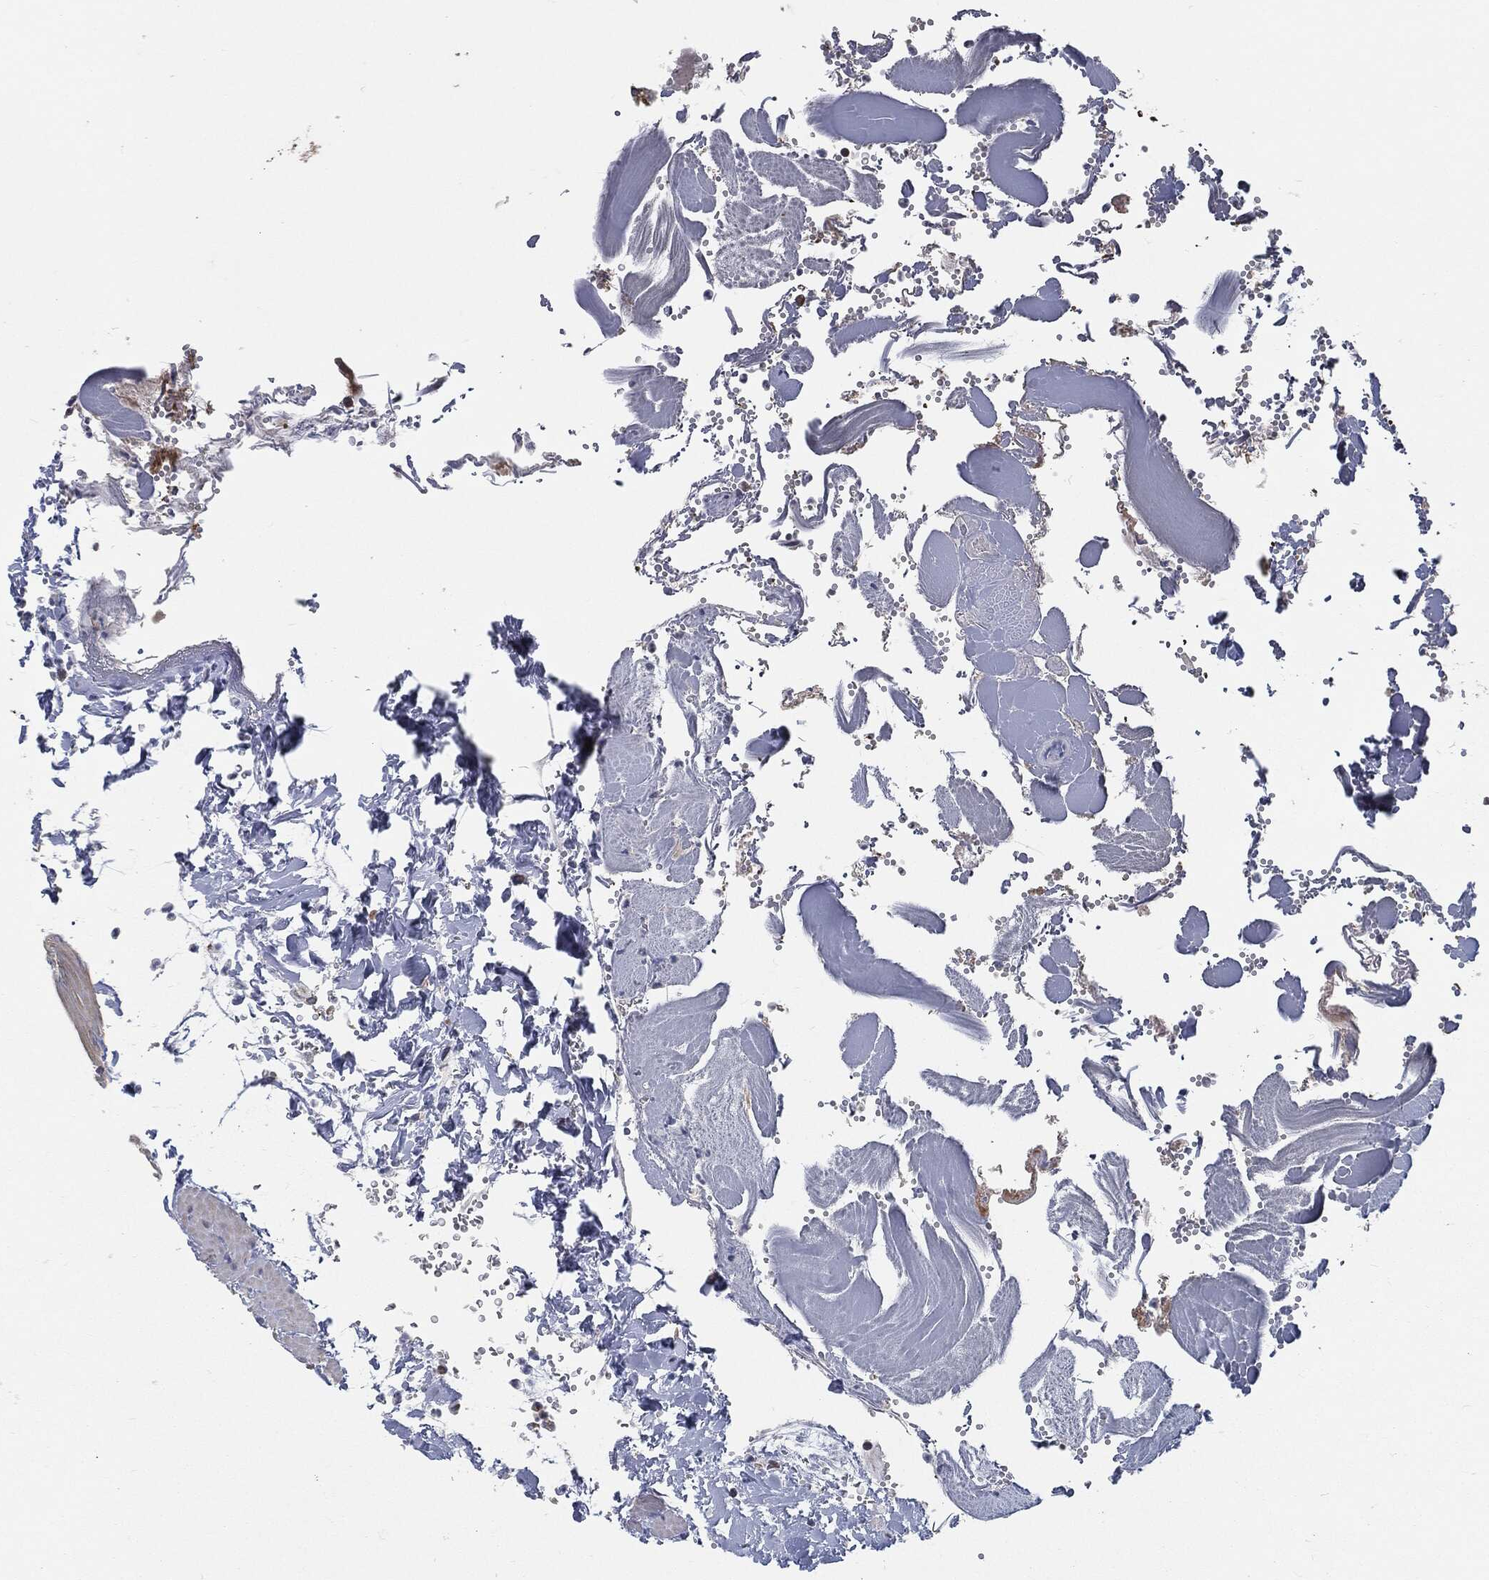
{"staining": {"intensity": "strong", "quantity": "<25%", "location": "cytoplasmic/membranous"}, "tissue": "small intestine", "cell_type": "Glandular cells", "image_type": "normal", "snomed": [{"axis": "morphology", "description": "Normal tissue, NOS"}, {"axis": "topography", "description": "Small intestine"}], "caption": "Small intestine stained with a protein marker demonstrates strong staining in glandular cells.", "gene": "PRDX4", "patient": {"sex": "female", "age": 44}}